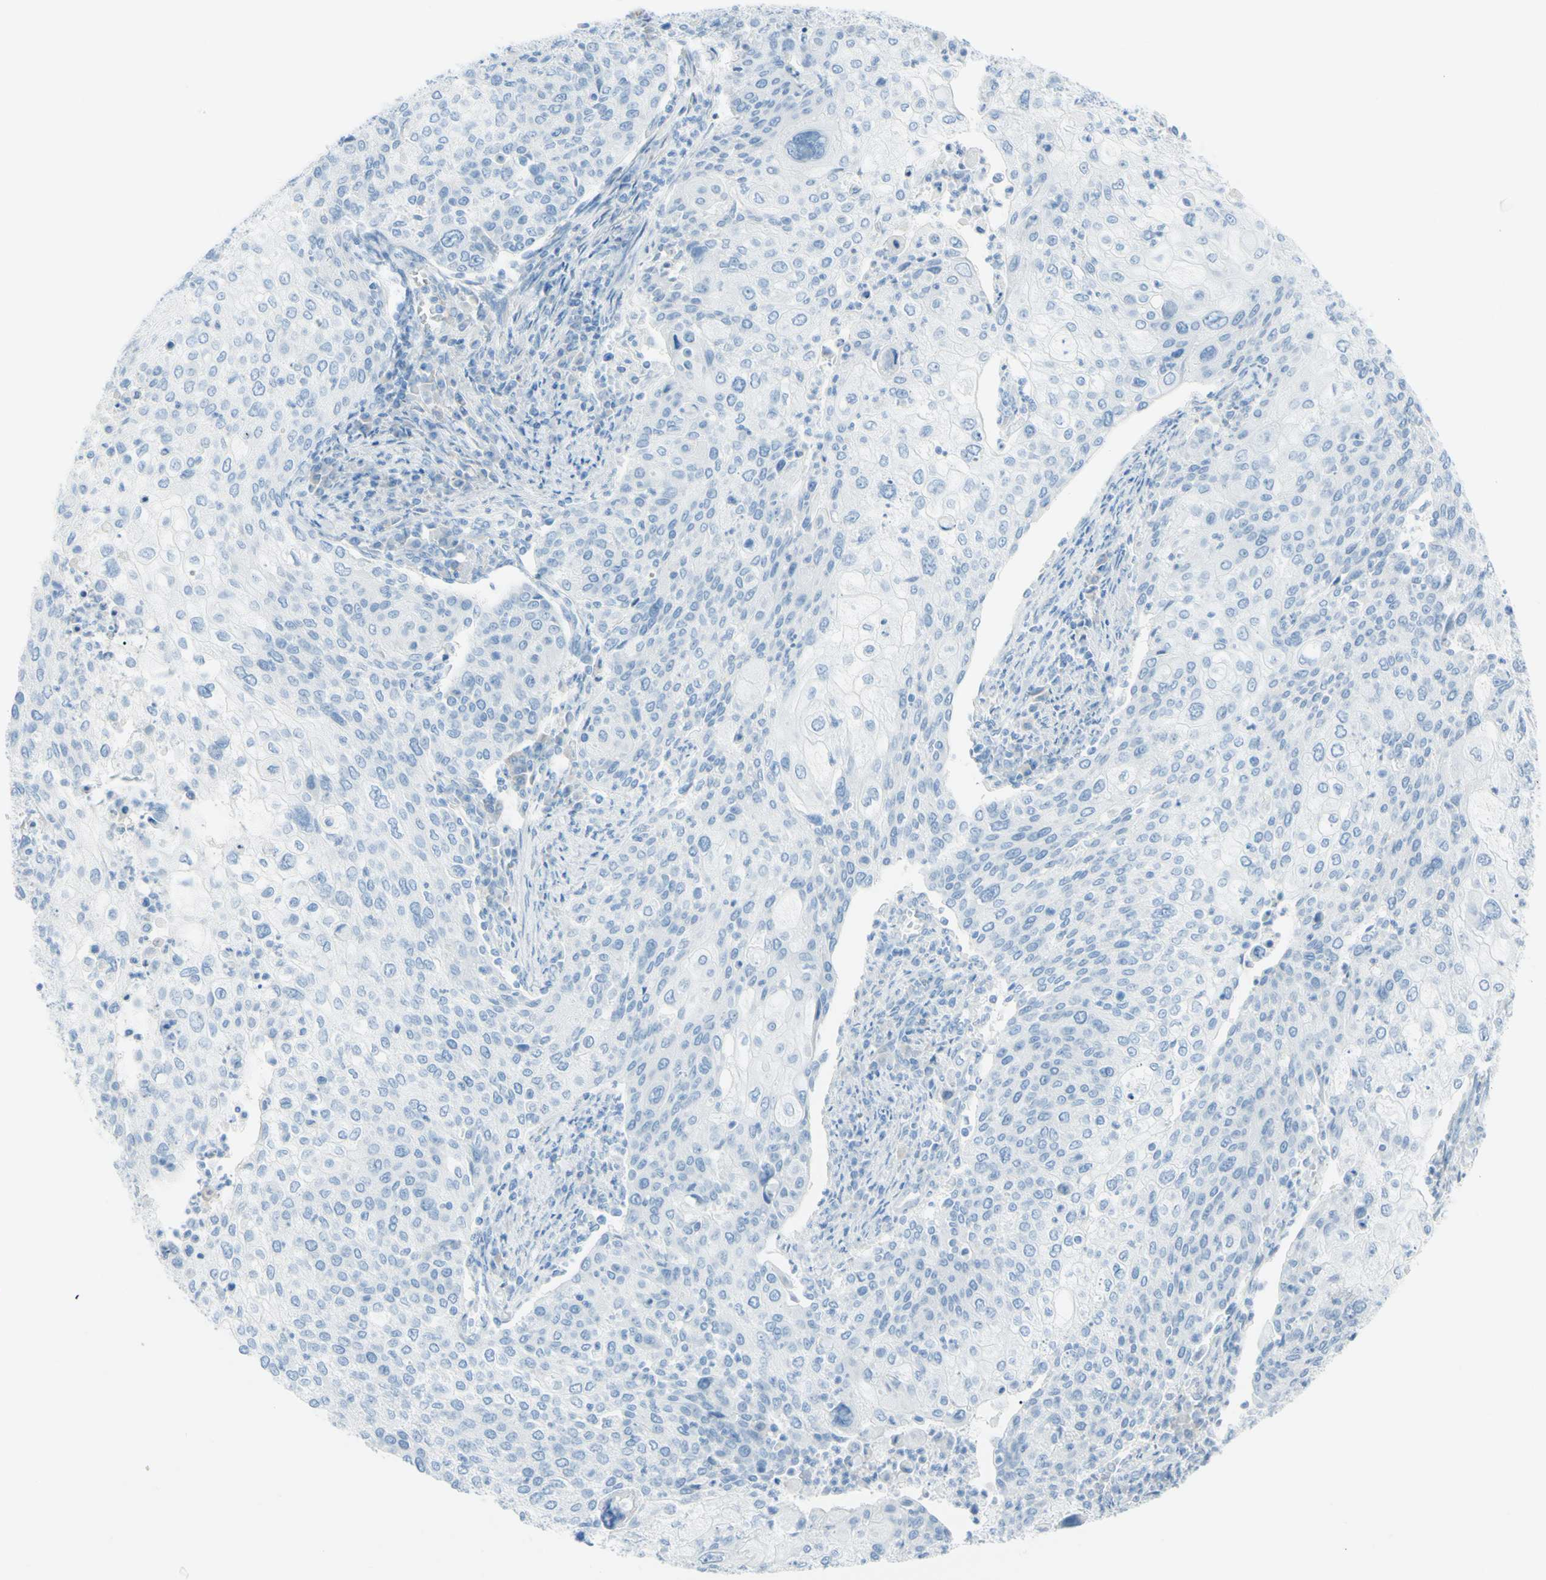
{"staining": {"intensity": "negative", "quantity": "none", "location": "none"}, "tissue": "cervical cancer", "cell_type": "Tumor cells", "image_type": "cancer", "snomed": [{"axis": "morphology", "description": "Squamous cell carcinoma, NOS"}, {"axis": "topography", "description": "Cervix"}], "caption": "The IHC histopathology image has no significant positivity in tumor cells of cervical cancer tissue.", "gene": "TFPI2", "patient": {"sex": "female", "age": 40}}